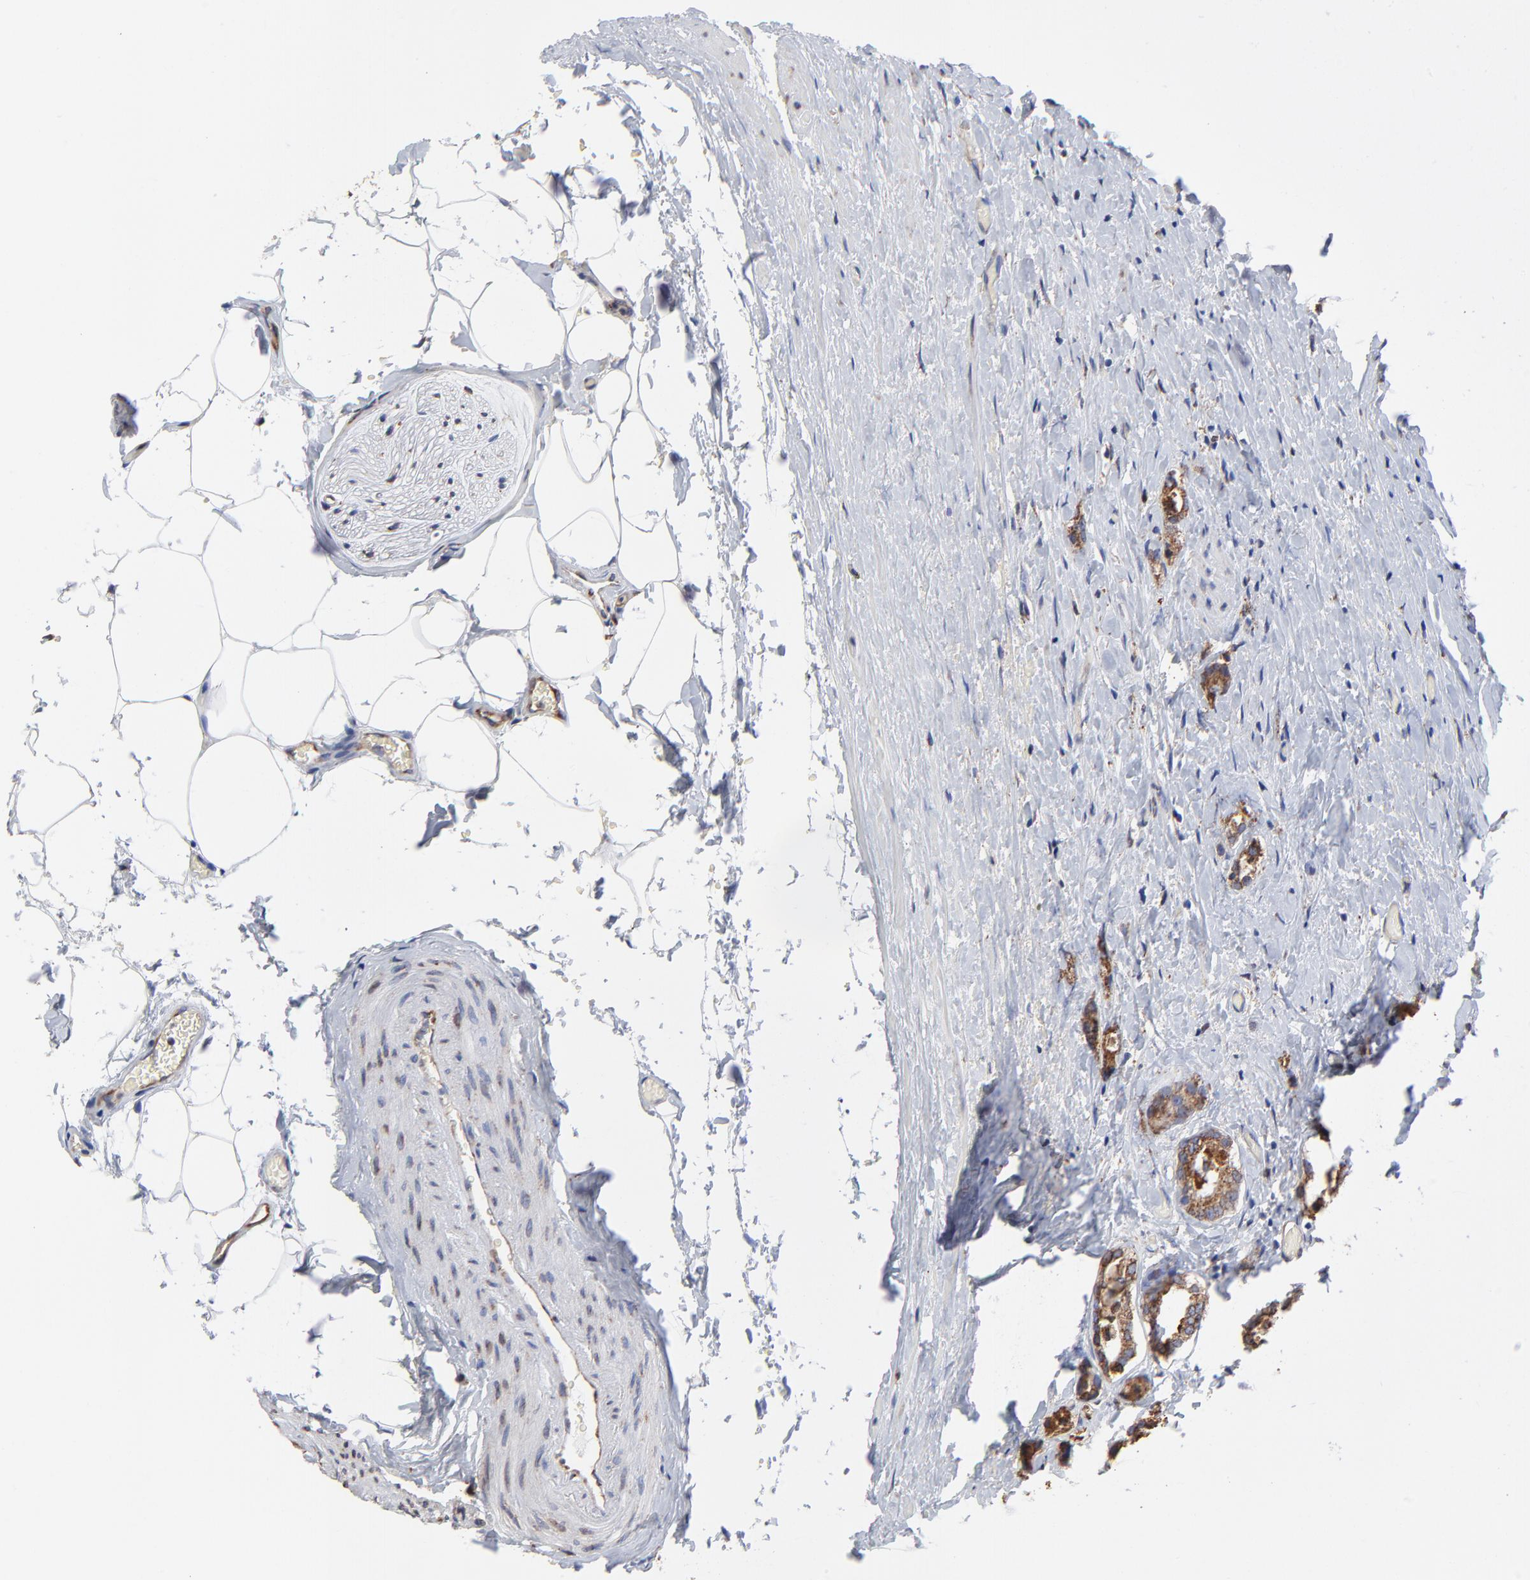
{"staining": {"intensity": "moderate", "quantity": ">75%", "location": "cytoplasmic/membranous"}, "tissue": "prostate cancer", "cell_type": "Tumor cells", "image_type": "cancer", "snomed": [{"axis": "morphology", "description": "Adenocarcinoma, Medium grade"}, {"axis": "topography", "description": "Prostate"}], "caption": "A photomicrograph of prostate cancer (medium-grade adenocarcinoma) stained for a protein demonstrates moderate cytoplasmic/membranous brown staining in tumor cells. The staining is performed using DAB (3,3'-diaminobenzidine) brown chromogen to label protein expression. The nuclei are counter-stained blue using hematoxylin.", "gene": "LMAN1", "patient": {"sex": "male", "age": 59}}